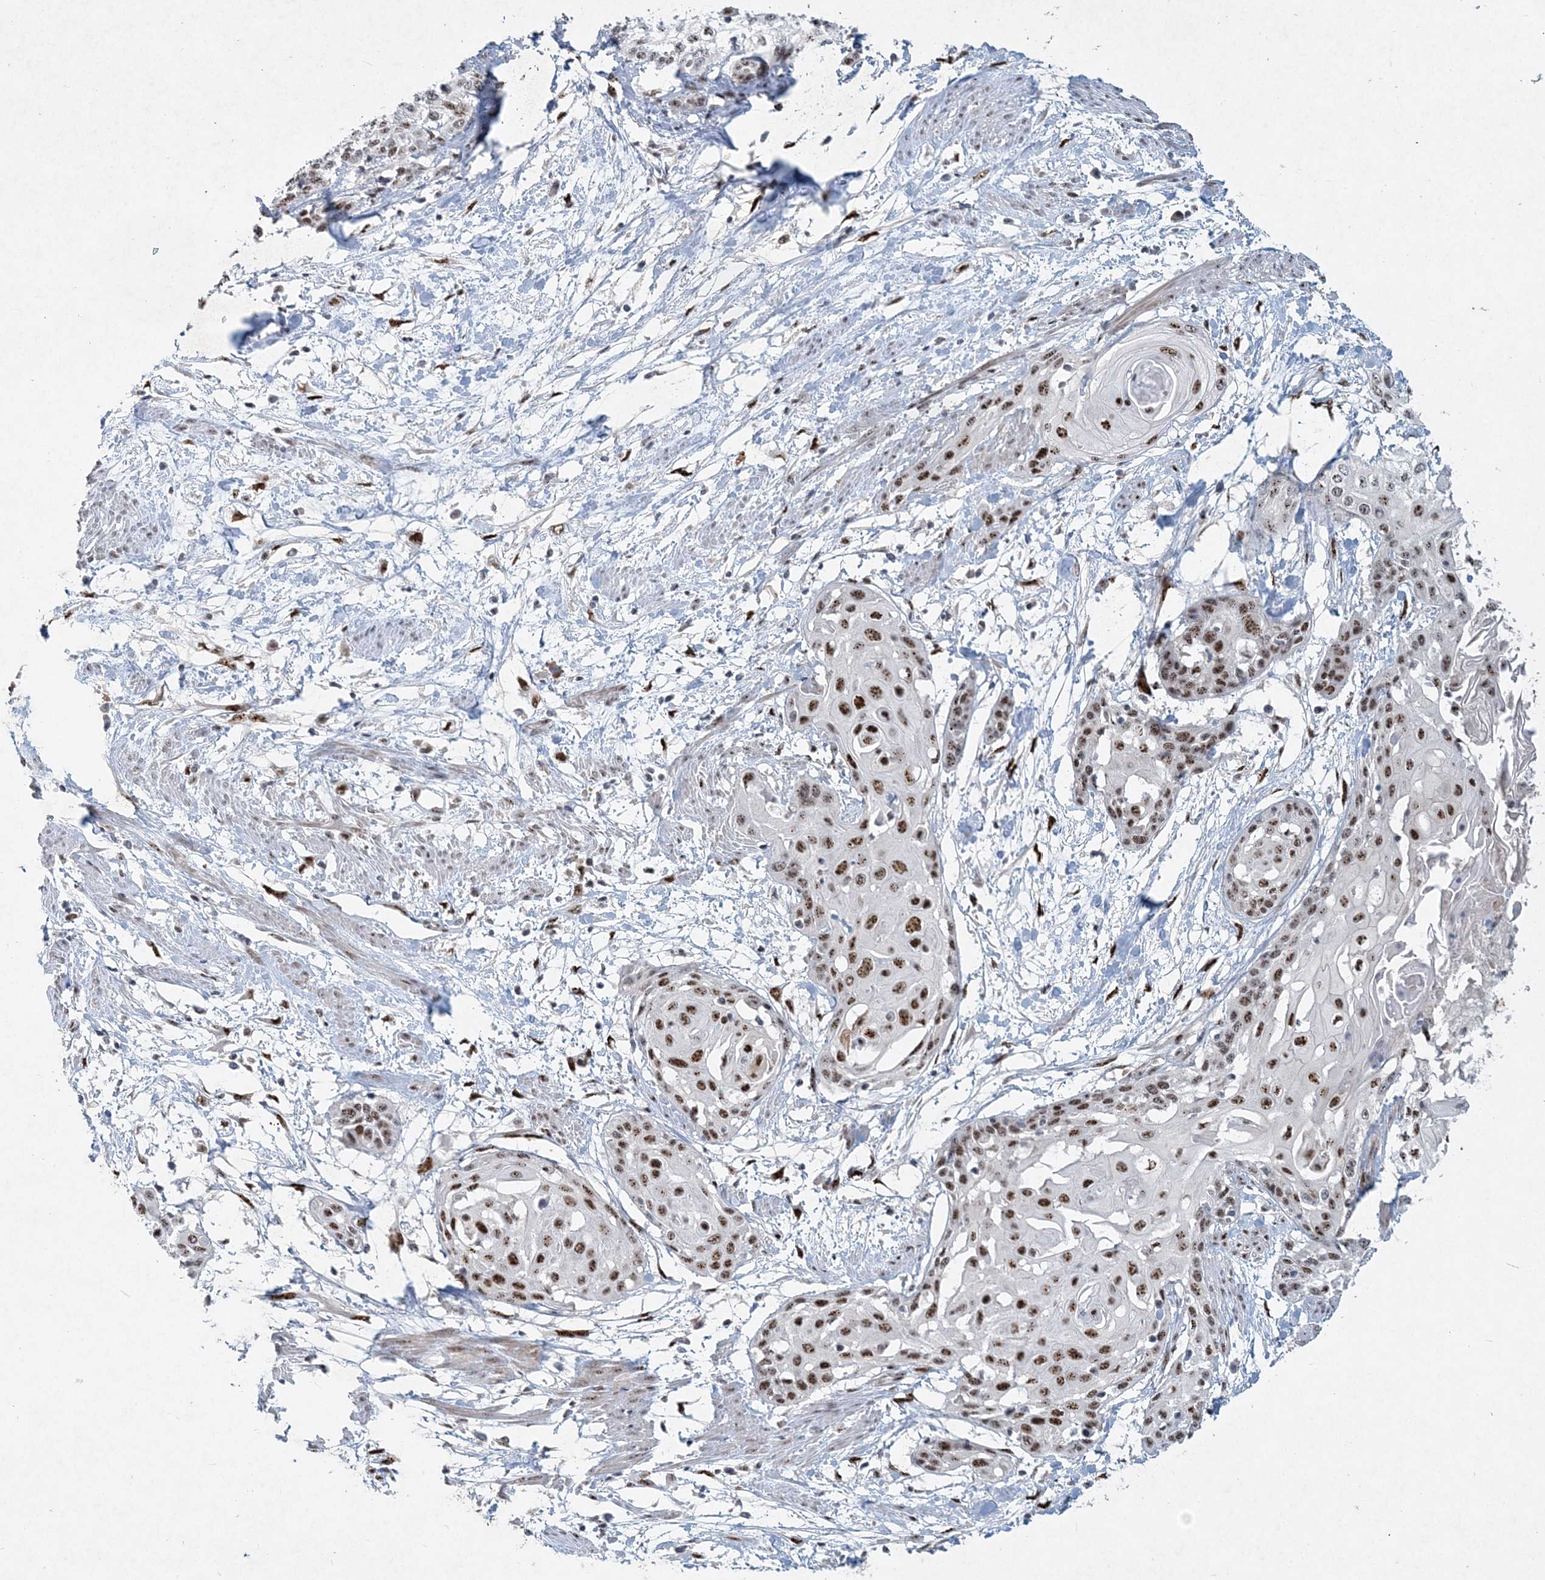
{"staining": {"intensity": "moderate", "quantity": ">75%", "location": "nuclear"}, "tissue": "cervical cancer", "cell_type": "Tumor cells", "image_type": "cancer", "snomed": [{"axis": "morphology", "description": "Squamous cell carcinoma, NOS"}, {"axis": "topography", "description": "Cervix"}], "caption": "Cervical cancer stained for a protein (brown) demonstrates moderate nuclear positive positivity in about >75% of tumor cells.", "gene": "GIN1", "patient": {"sex": "female", "age": 57}}